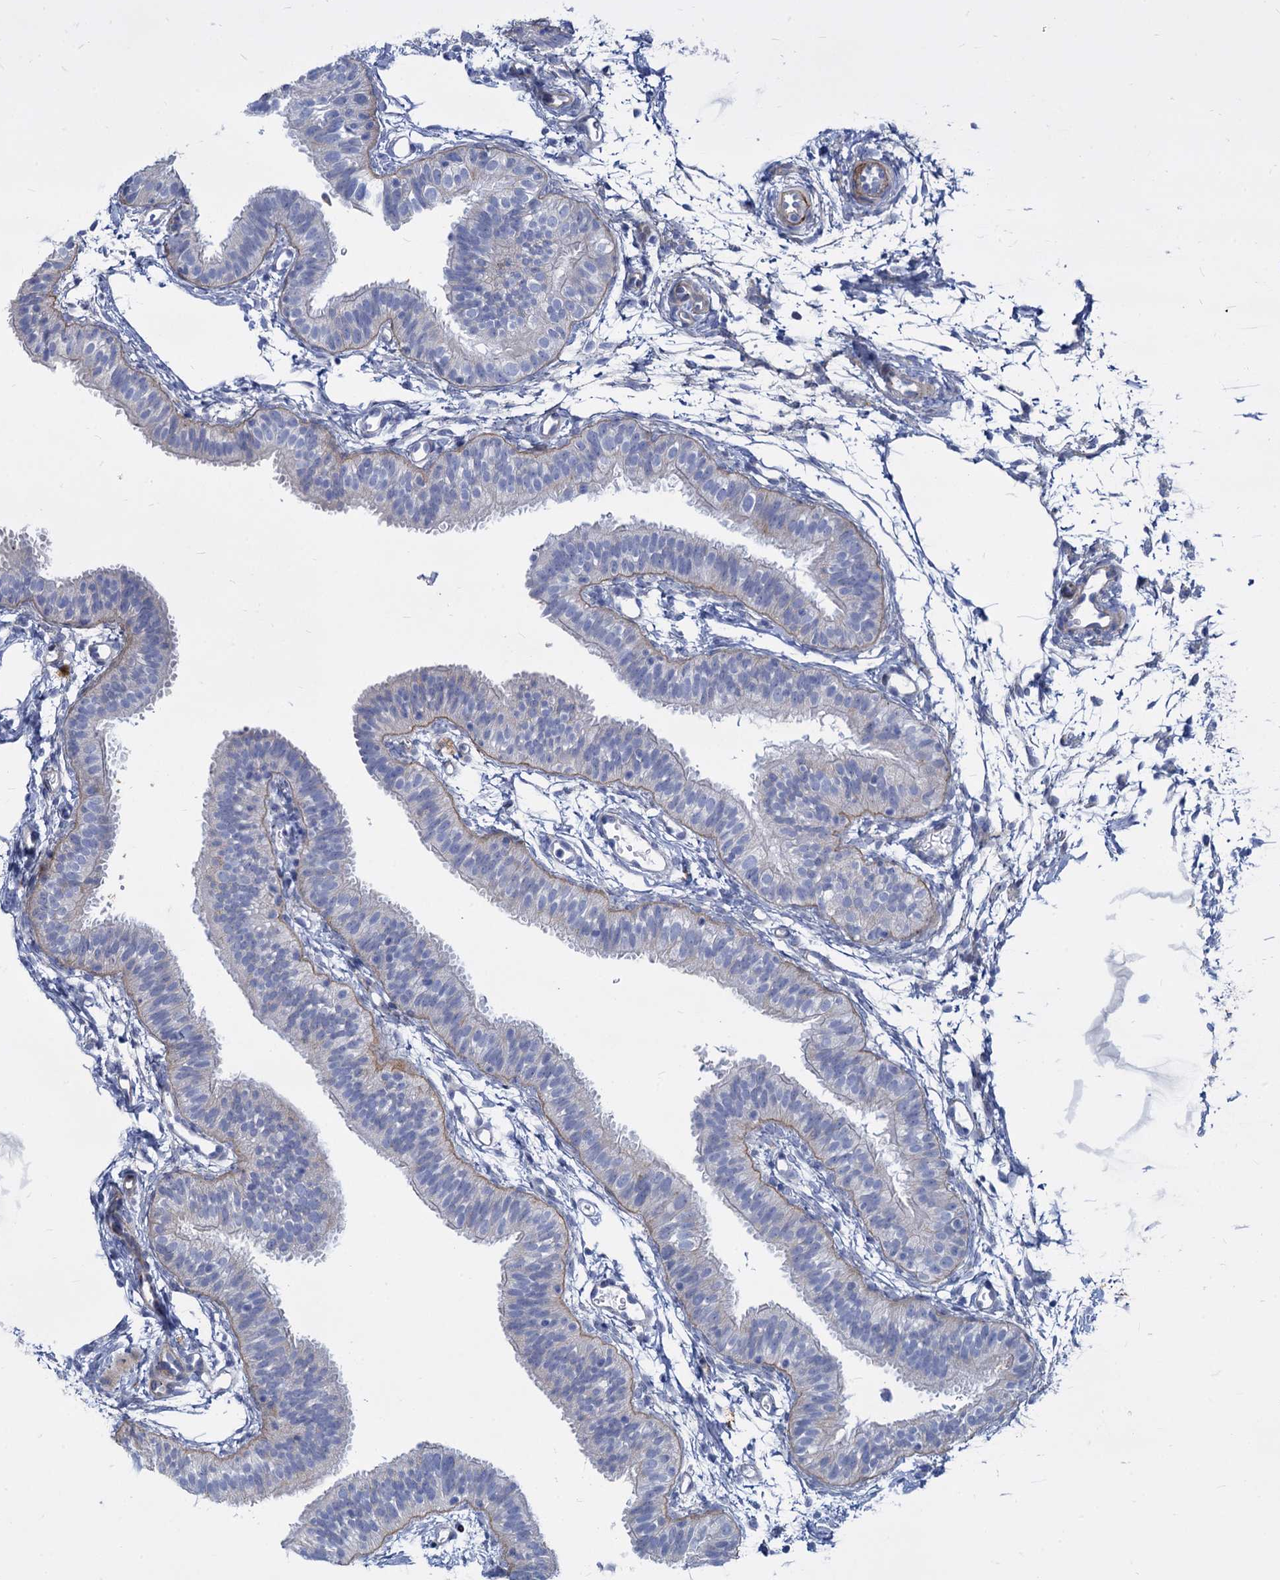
{"staining": {"intensity": "negative", "quantity": "none", "location": "none"}, "tissue": "fallopian tube", "cell_type": "Glandular cells", "image_type": "normal", "snomed": [{"axis": "morphology", "description": "Normal tissue, NOS"}, {"axis": "topography", "description": "Fallopian tube"}], "caption": "Micrograph shows no protein staining in glandular cells of unremarkable fallopian tube.", "gene": "TRIM77", "patient": {"sex": "female", "age": 35}}